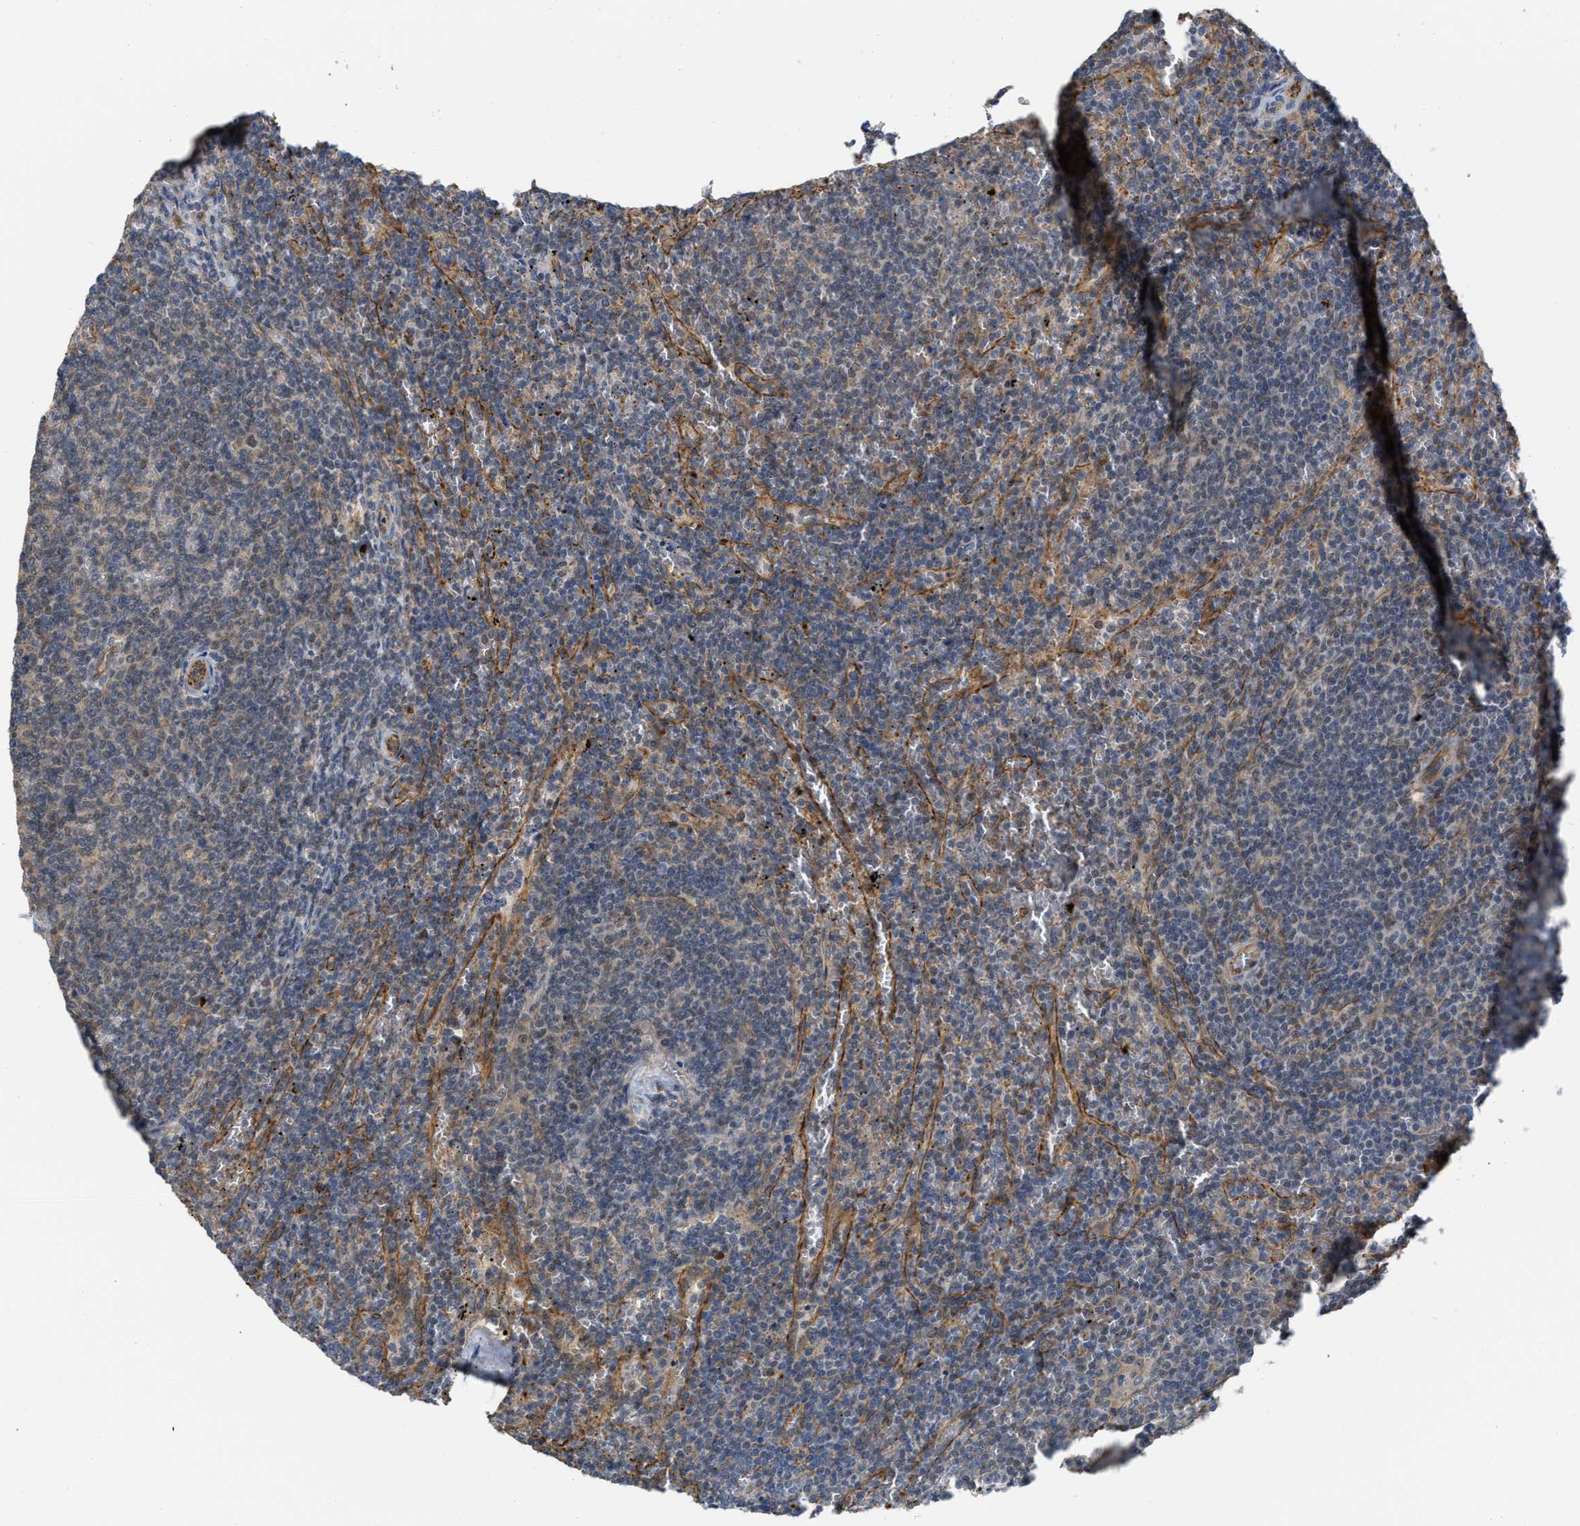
{"staining": {"intensity": "weak", "quantity": "<25%", "location": "cytoplasmic/membranous"}, "tissue": "lymphoma", "cell_type": "Tumor cells", "image_type": "cancer", "snomed": [{"axis": "morphology", "description": "Malignant lymphoma, non-Hodgkin's type, Low grade"}, {"axis": "topography", "description": "Spleen"}], "caption": "Protein analysis of low-grade malignant lymphoma, non-Hodgkin's type exhibits no significant positivity in tumor cells.", "gene": "NAPEPLD", "patient": {"sex": "female", "age": 50}}